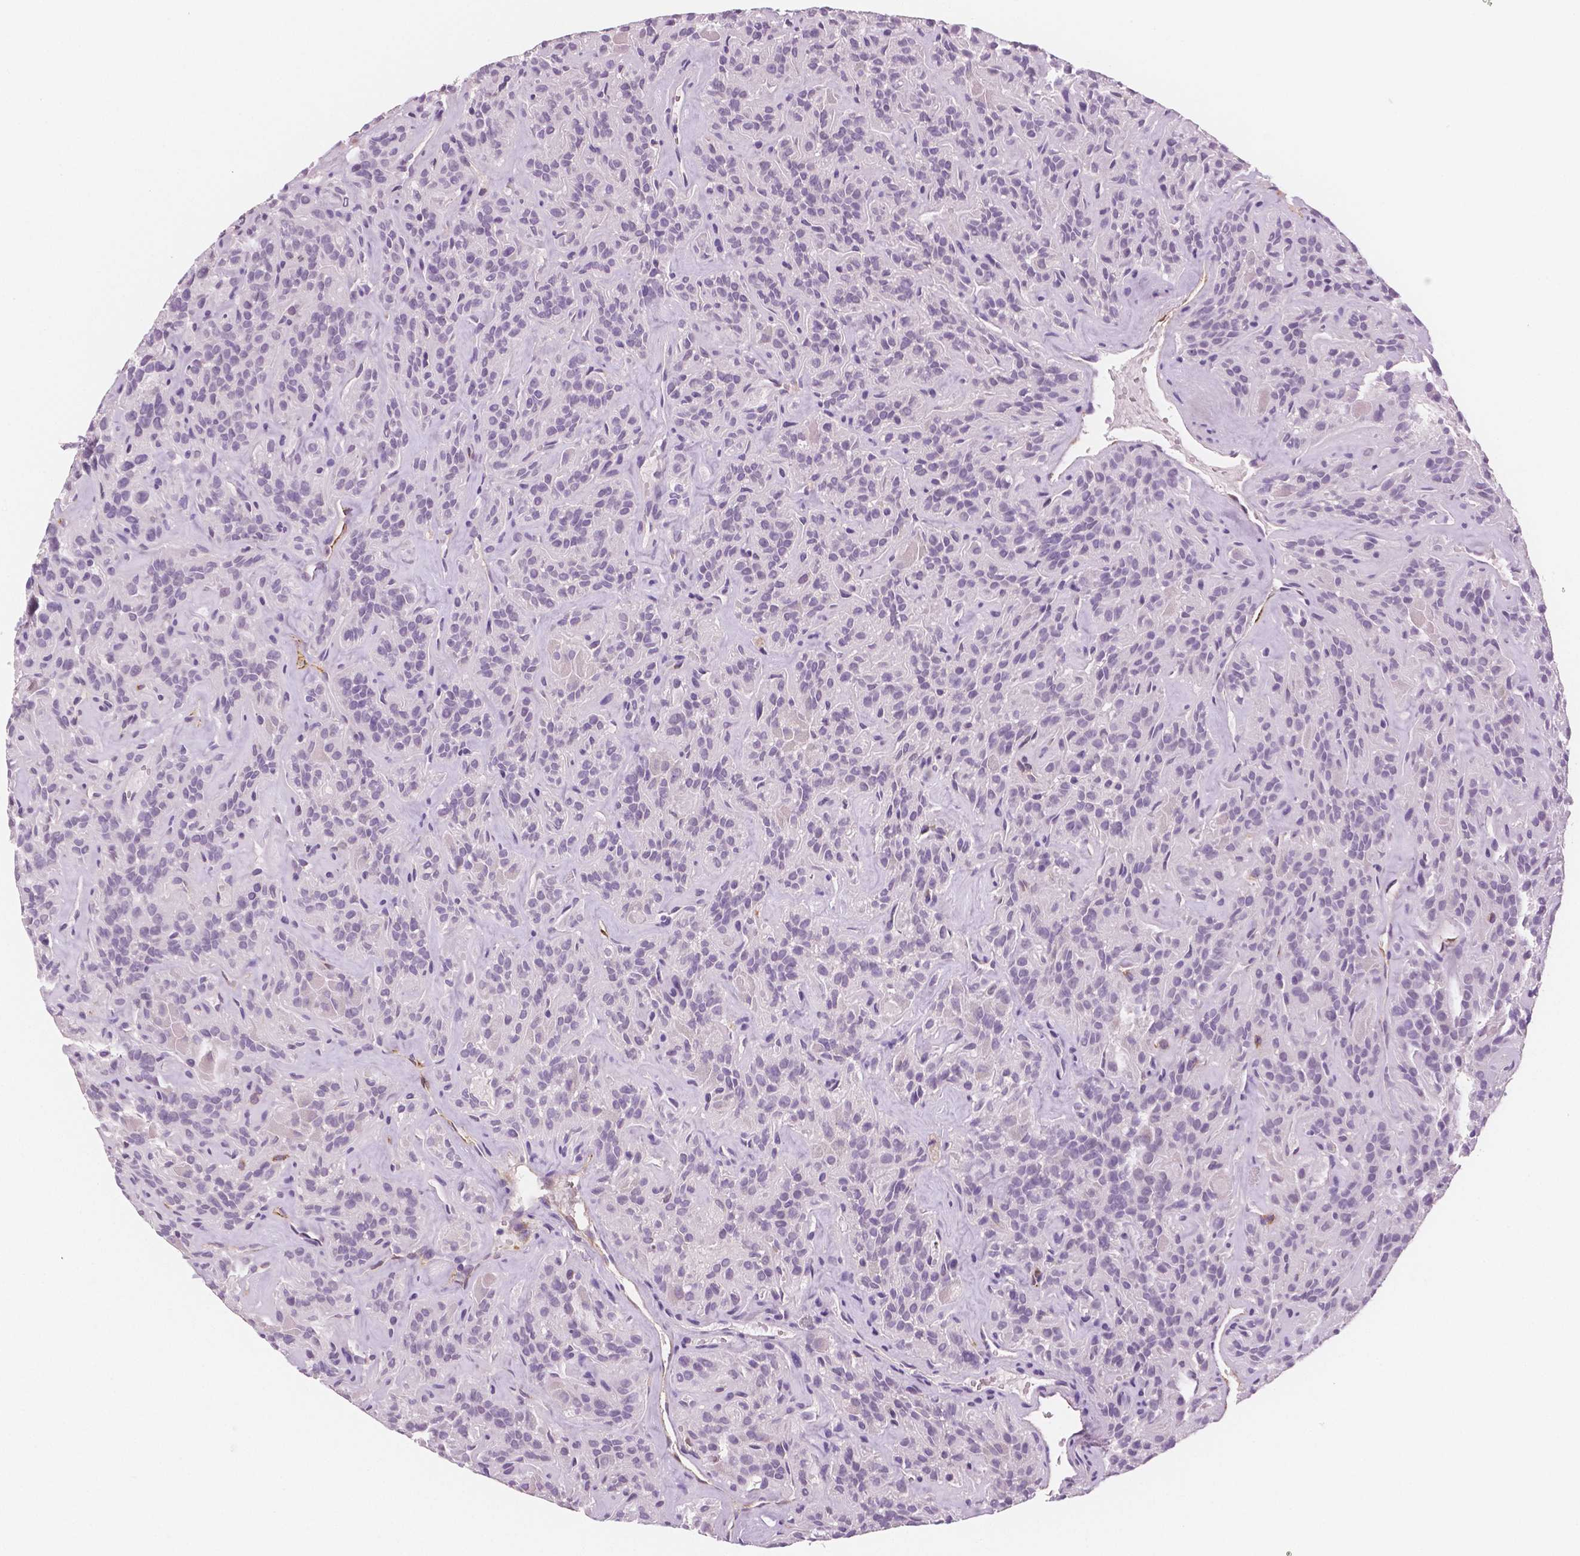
{"staining": {"intensity": "negative", "quantity": "none", "location": "none"}, "tissue": "thyroid cancer", "cell_type": "Tumor cells", "image_type": "cancer", "snomed": [{"axis": "morphology", "description": "Papillary adenocarcinoma, NOS"}, {"axis": "topography", "description": "Thyroid gland"}], "caption": "Tumor cells are negative for protein expression in human thyroid cancer.", "gene": "TSPAN7", "patient": {"sex": "female", "age": 45}}